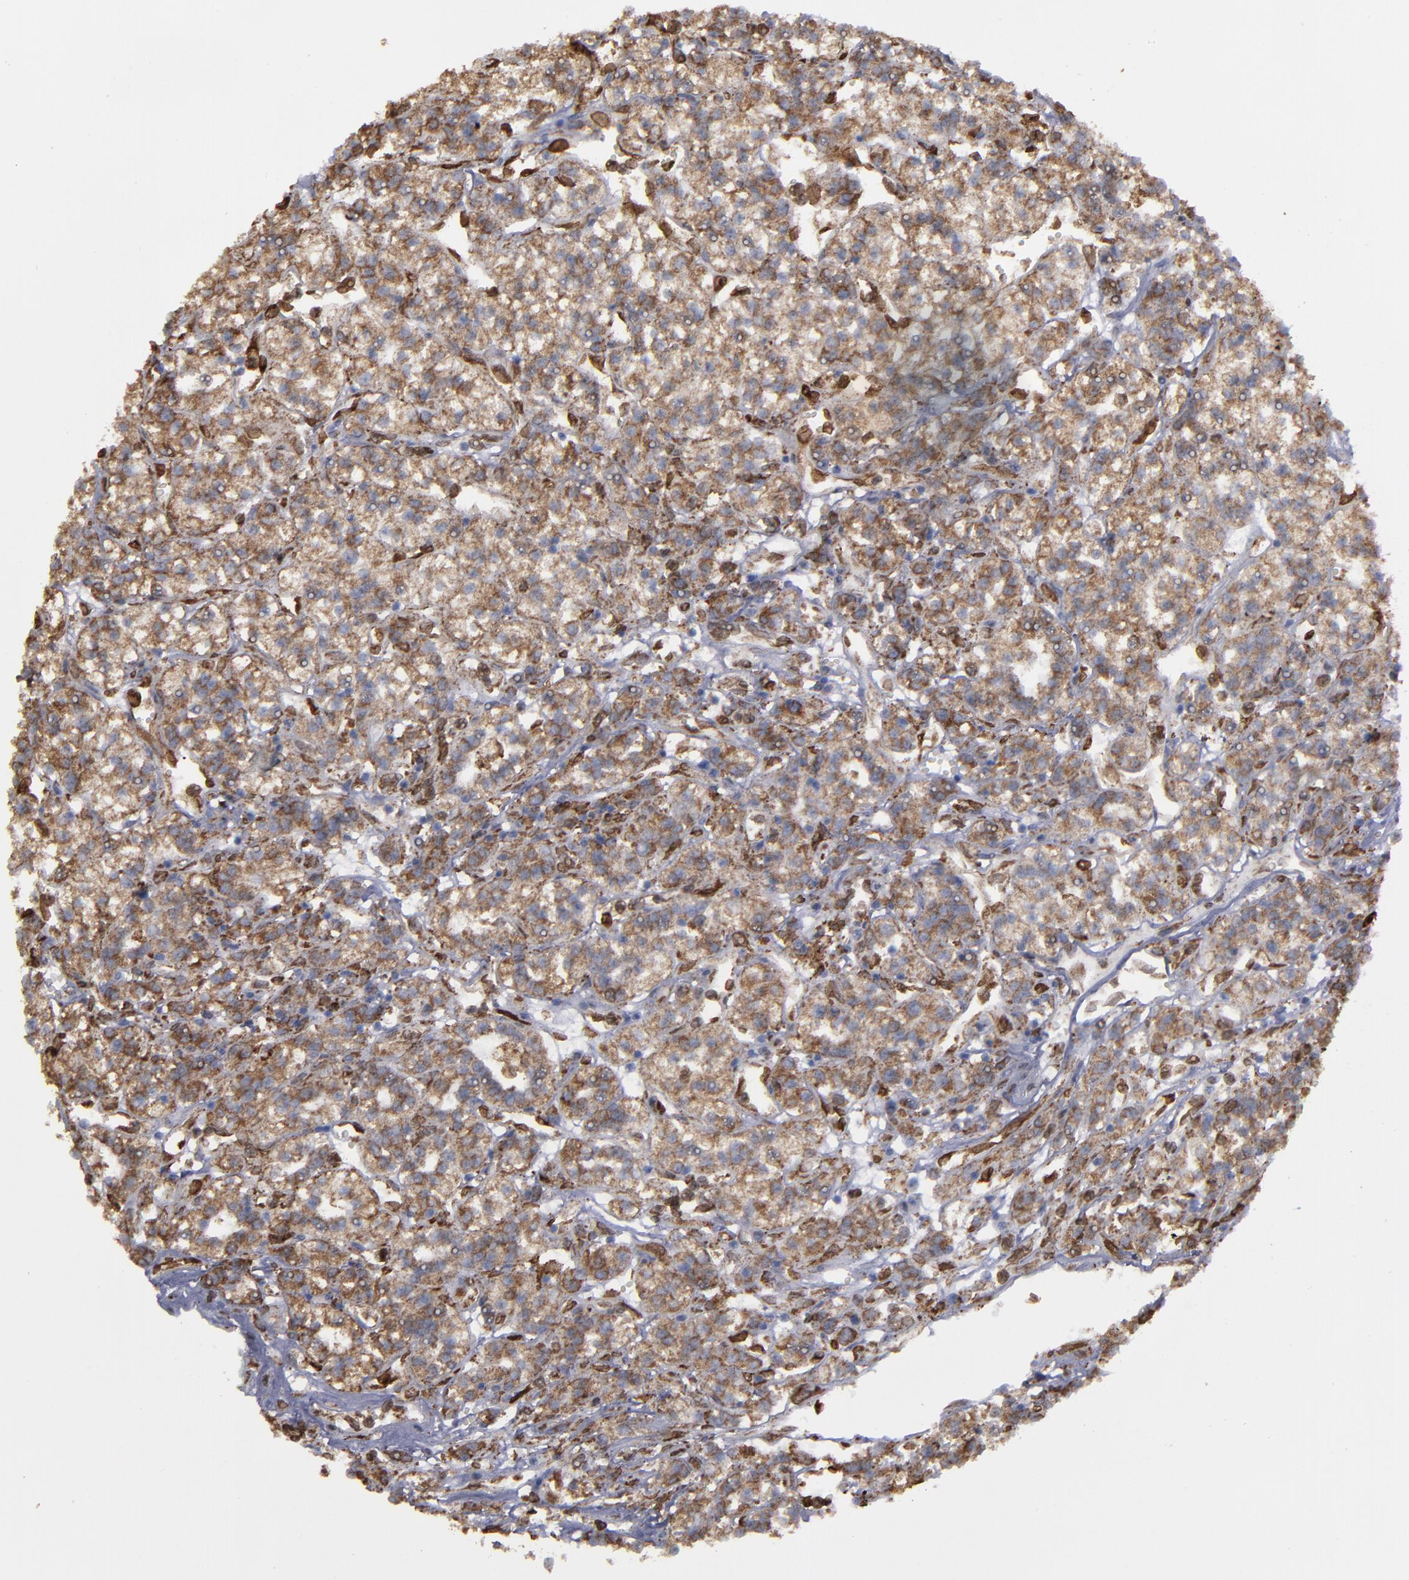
{"staining": {"intensity": "moderate", "quantity": ">75%", "location": "cytoplasmic/membranous"}, "tissue": "renal cancer", "cell_type": "Tumor cells", "image_type": "cancer", "snomed": [{"axis": "morphology", "description": "Adenocarcinoma, NOS"}, {"axis": "topography", "description": "Kidney"}], "caption": "Human renal adenocarcinoma stained for a protein (brown) exhibits moderate cytoplasmic/membranous positive expression in approximately >75% of tumor cells.", "gene": "ERLIN2", "patient": {"sex": "female", "age": 76}}